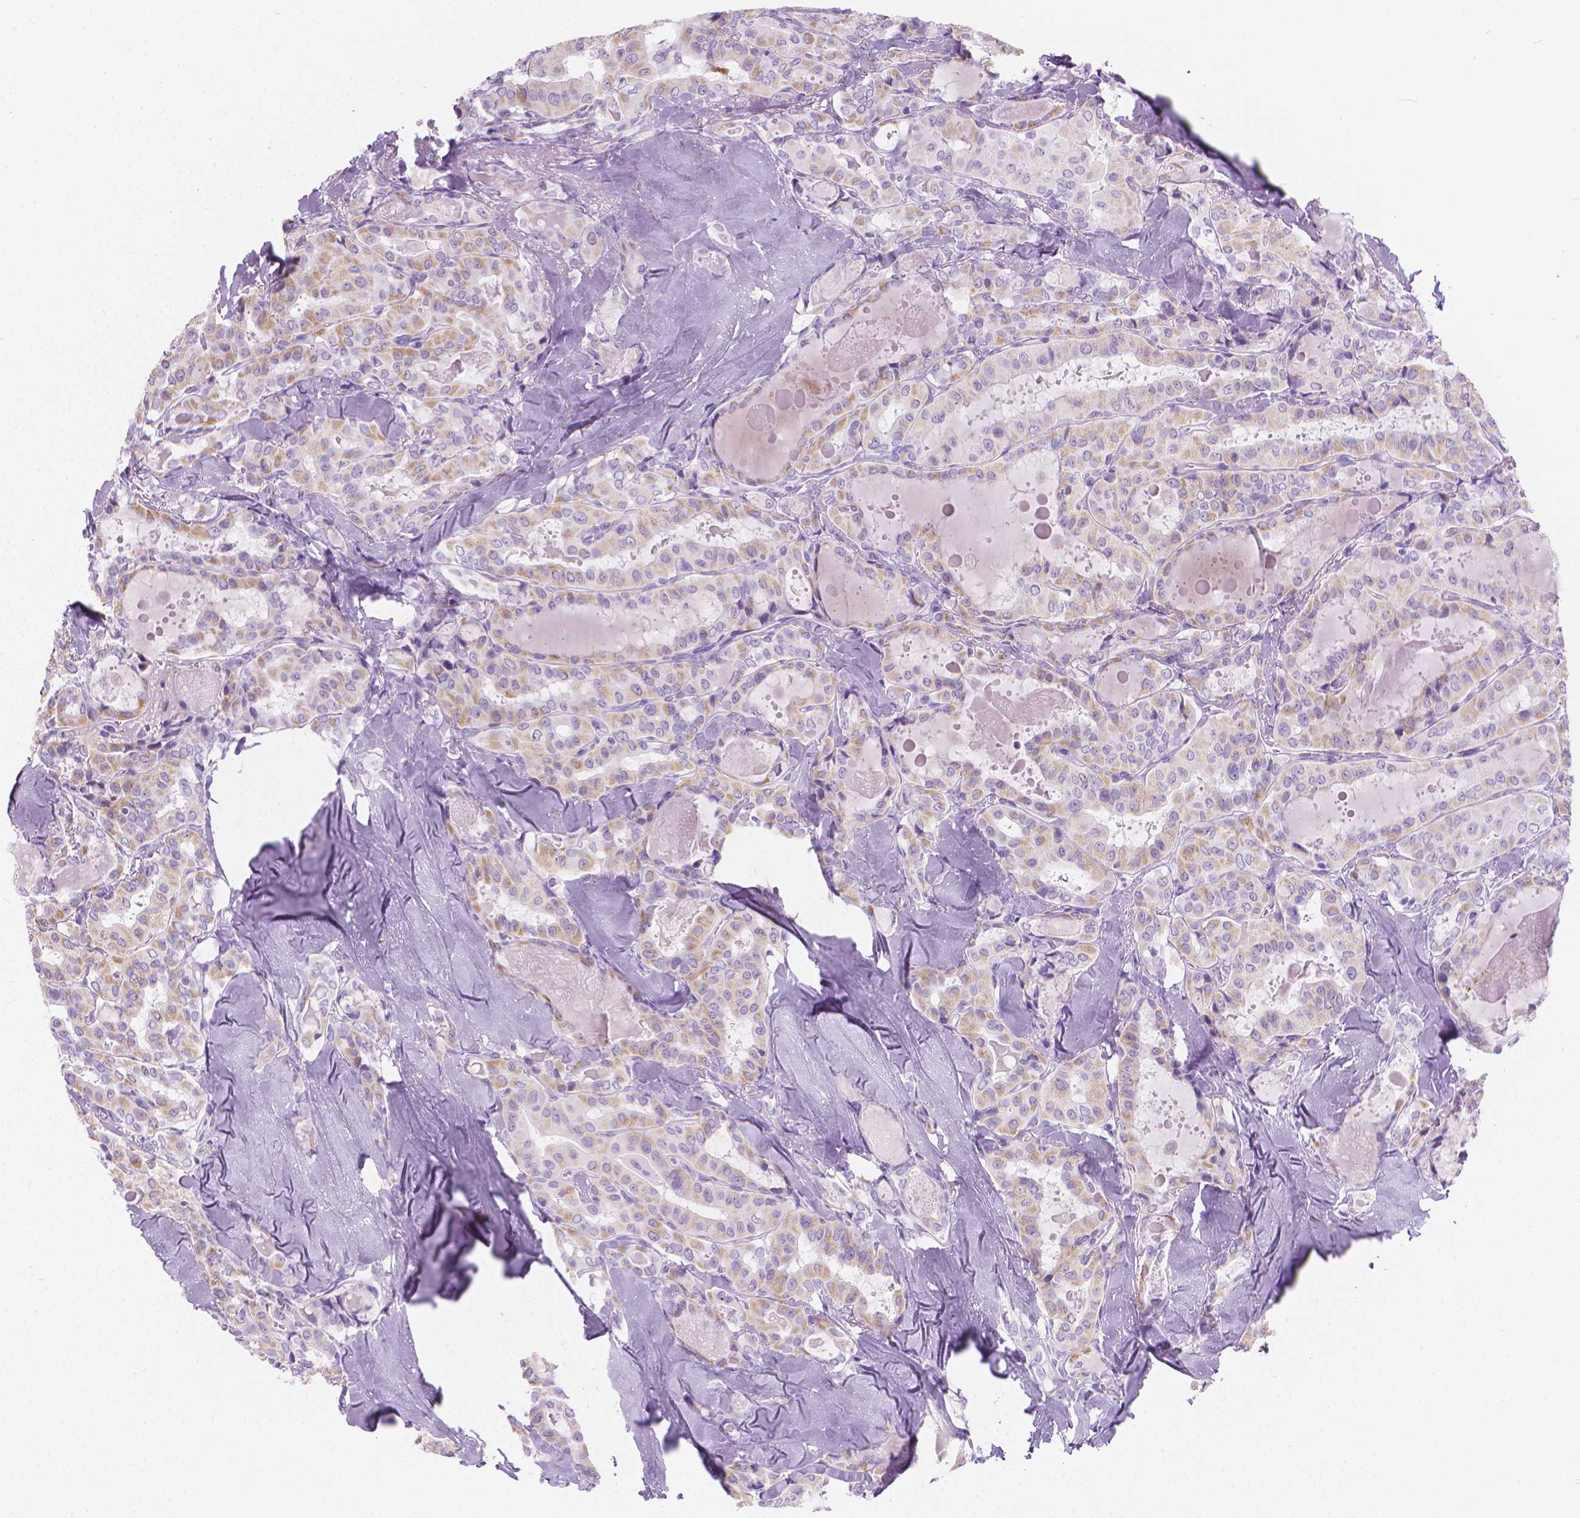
{"staining": {"intensity": "weak", "quantity": "25%-75%", "location": "cytoplasmic/membranous"}, "tissue": "thyroid cancer", "cell_type": "Tumor cells", "image_type": "cancer", "snomed": [{"axis": "morphology", "description": "Papillary adenocarcinoma, NOS"}, {"axis": "topography", "description": "Thyroid gland"}], "caption": "Human thyroid papillary adenocarcinoma stained with a protein marker demonstrates weak staining in tumor cells.", "gene": "CFAP52", "patient": {"sex": "female", "age": 41}}